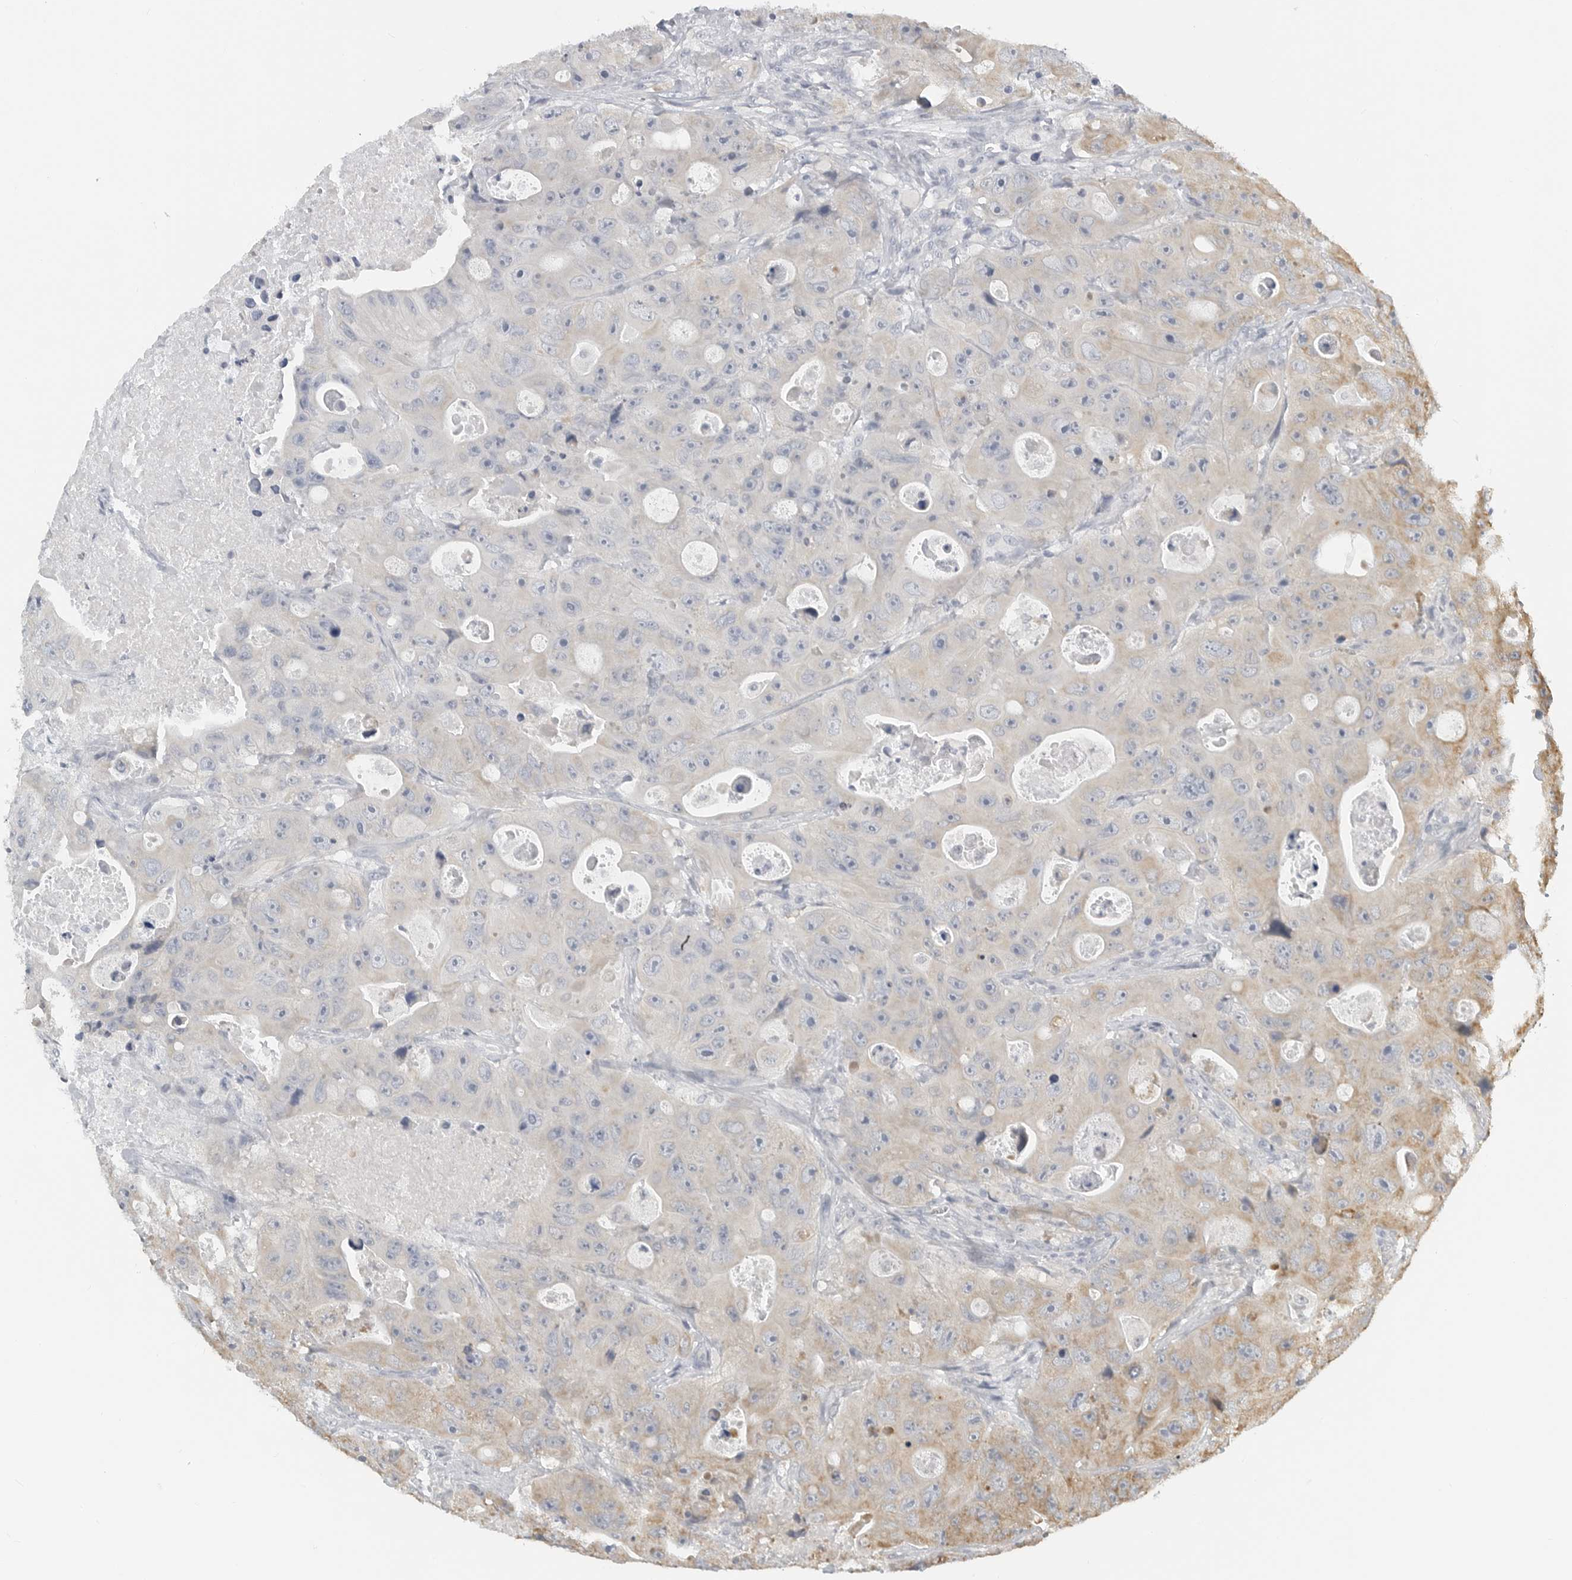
{"staining": {"intensity": "moderate", "quantity": "<25%", "location": "cytoplasmic/membranous"}, "tissue": "colorectal cancer", "cell_type": "Tumor cells", "image_type": "cancer", "snomed": [{"axis": "morphology", "description": "Adenocarcinoma, NOS"}, {"axis": "topography", "description": "Colon"}], "caption": "Immunohistochemical staining of human colorectal cancer exhibits low levels of moderate cytoplasmic/membranous protein expression in about <25% of tumor cells. (DAB = brown stain, brightfield microscopy at high magnification).", "gene": "IL12RB2", "patient": {"sex": "female", "age": 46}}